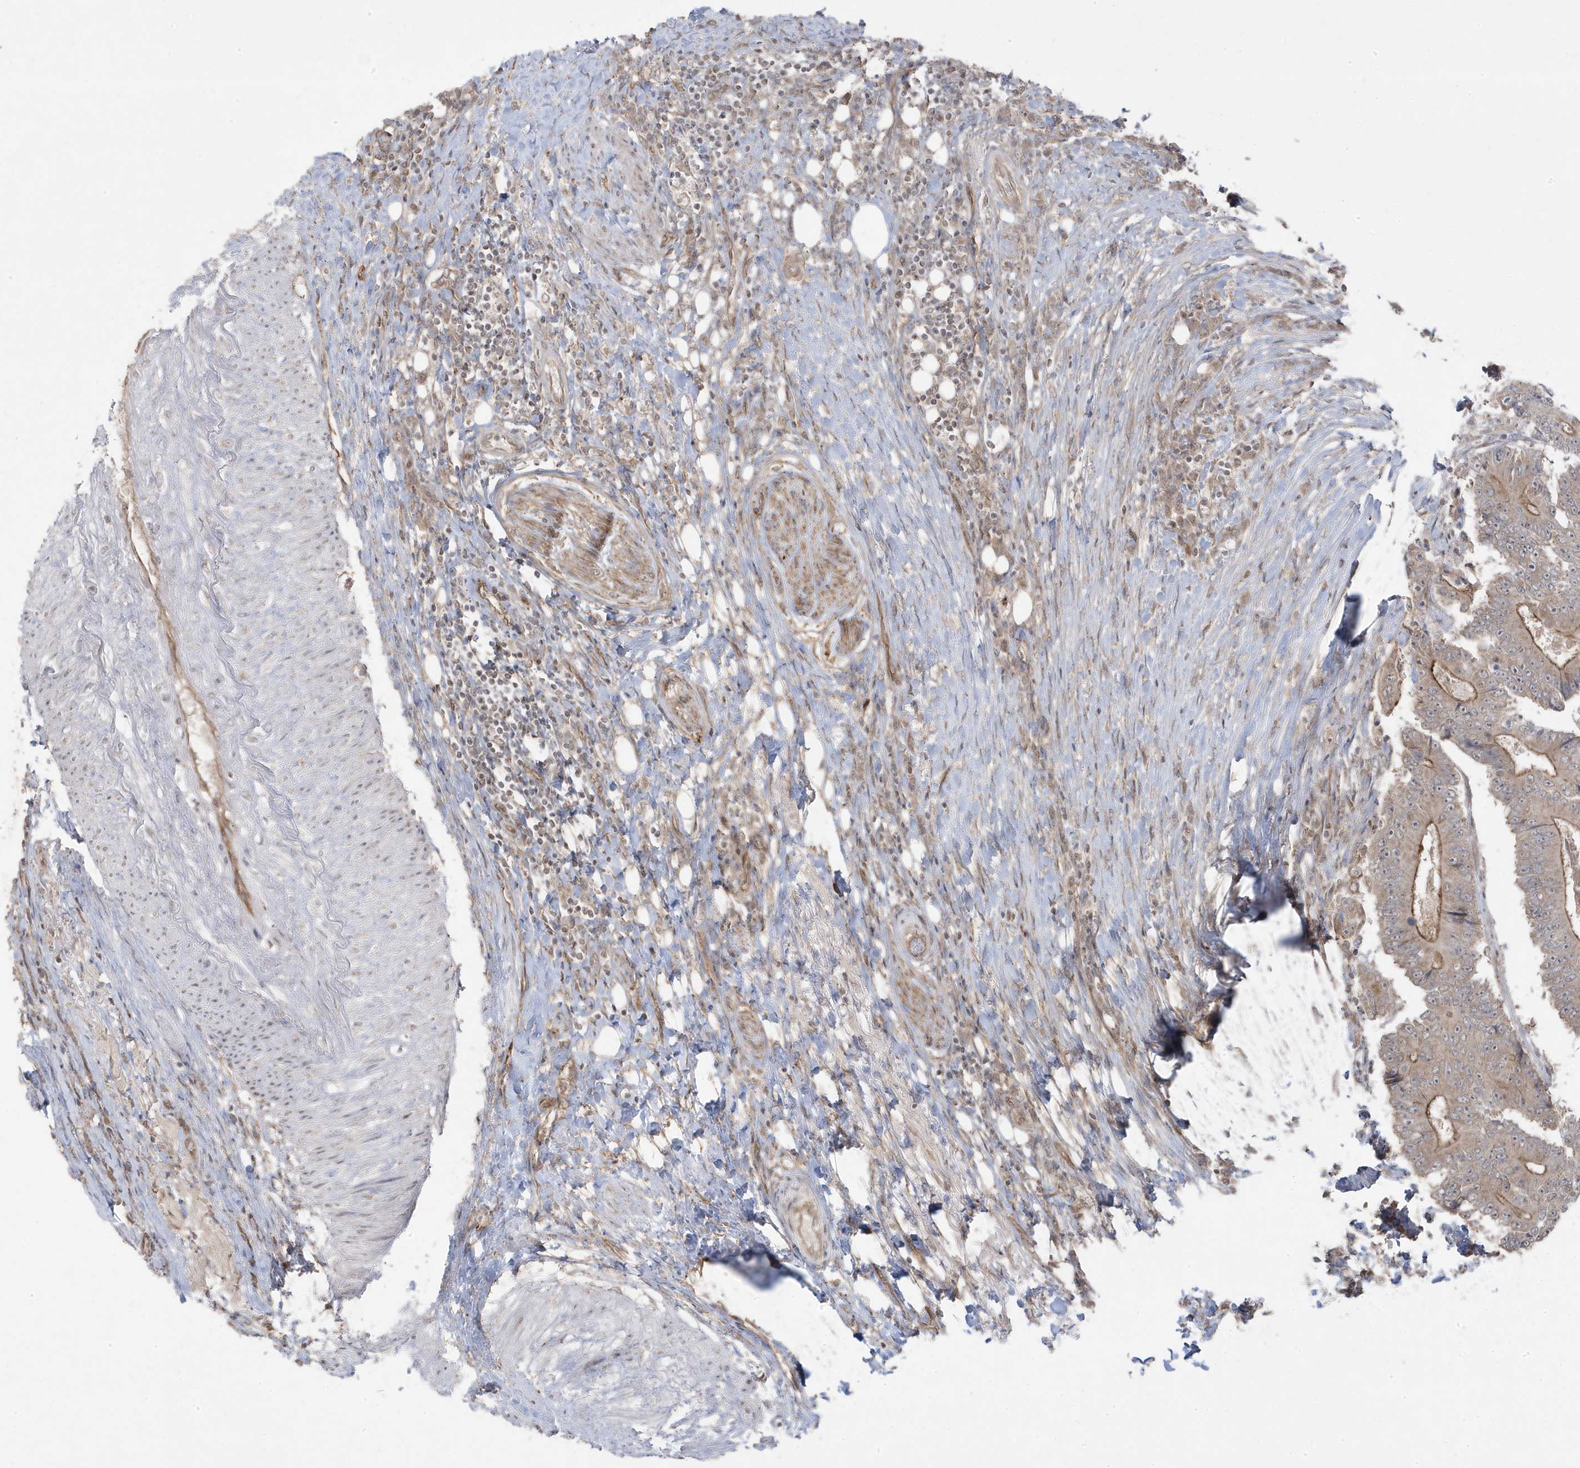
{"staining": {"intensity": "moderate", "quantity": ">75%", "location": "cytoplasmic/membranous"}, "tissue": "colorectal cancer", "cell_type": "Tumor cells", "image_type": "cancer", "snomed": [{"axis": "morphology", "description": "Adenocarcinoma, NOS"}, {"axis": "topography", "description": "Colon"}], "caption": "The photomicrograph displays immunohistochemical staining of colorectal cancer. There is moderate cytoplasmic/membranous positivity is identified in approximately >75% of tumor cells.", "gene": "DNAJC12", "patient": {"sex": "male", "age": 83}}